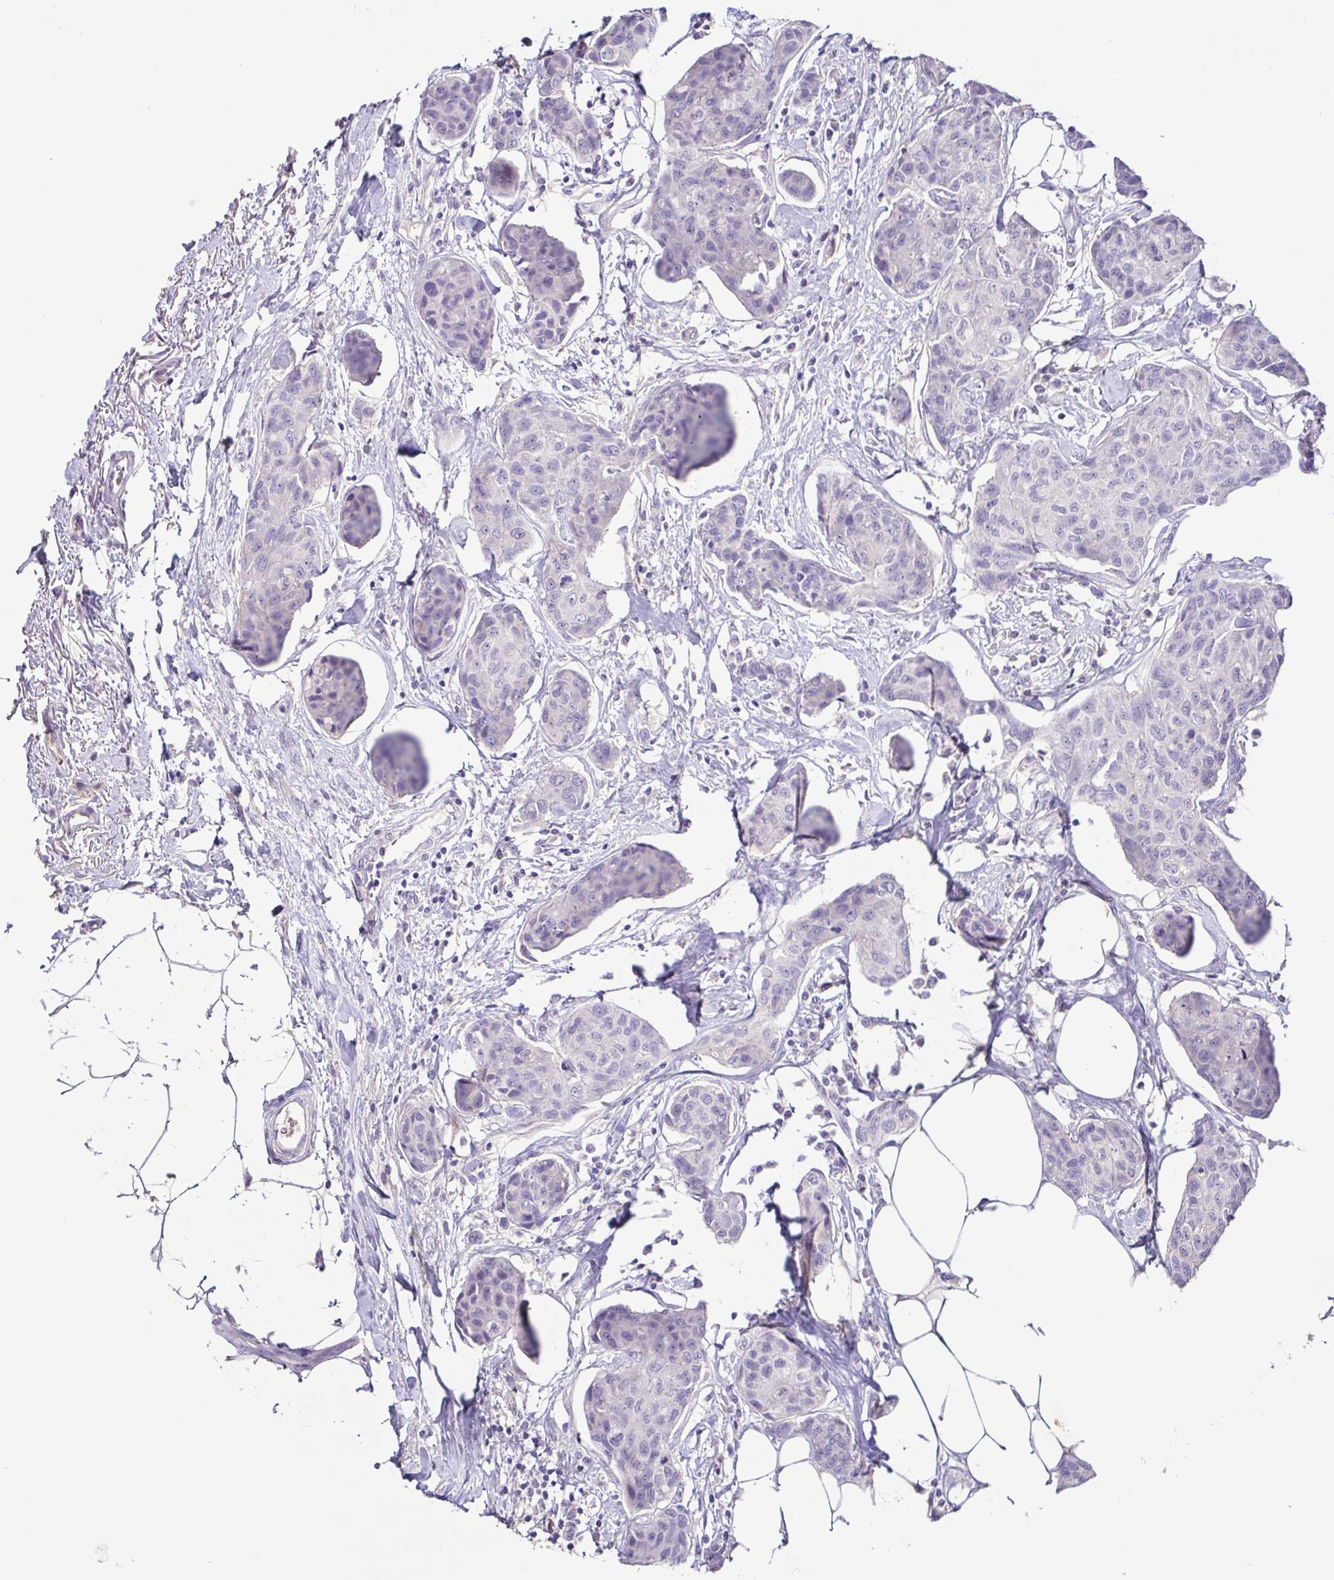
{"staining": {"intensity": "negative", "quantity": "none", "location": "none"}, "tissue": "breast cancer", "cell_type": "Tumor cells", "image_type": "cancer", "snomed": [{"axis": "morphology", "description": "Duct carcinoma"}, {"axis": "topography", "description": "Breast"}], "caption": "Immunohistochemistry (IHC) of human invasive ductal carcinoma (breast) shows no staining in tumor cells.", "gene": "TERT", "patient": {"sex": "female", "age": 80}}